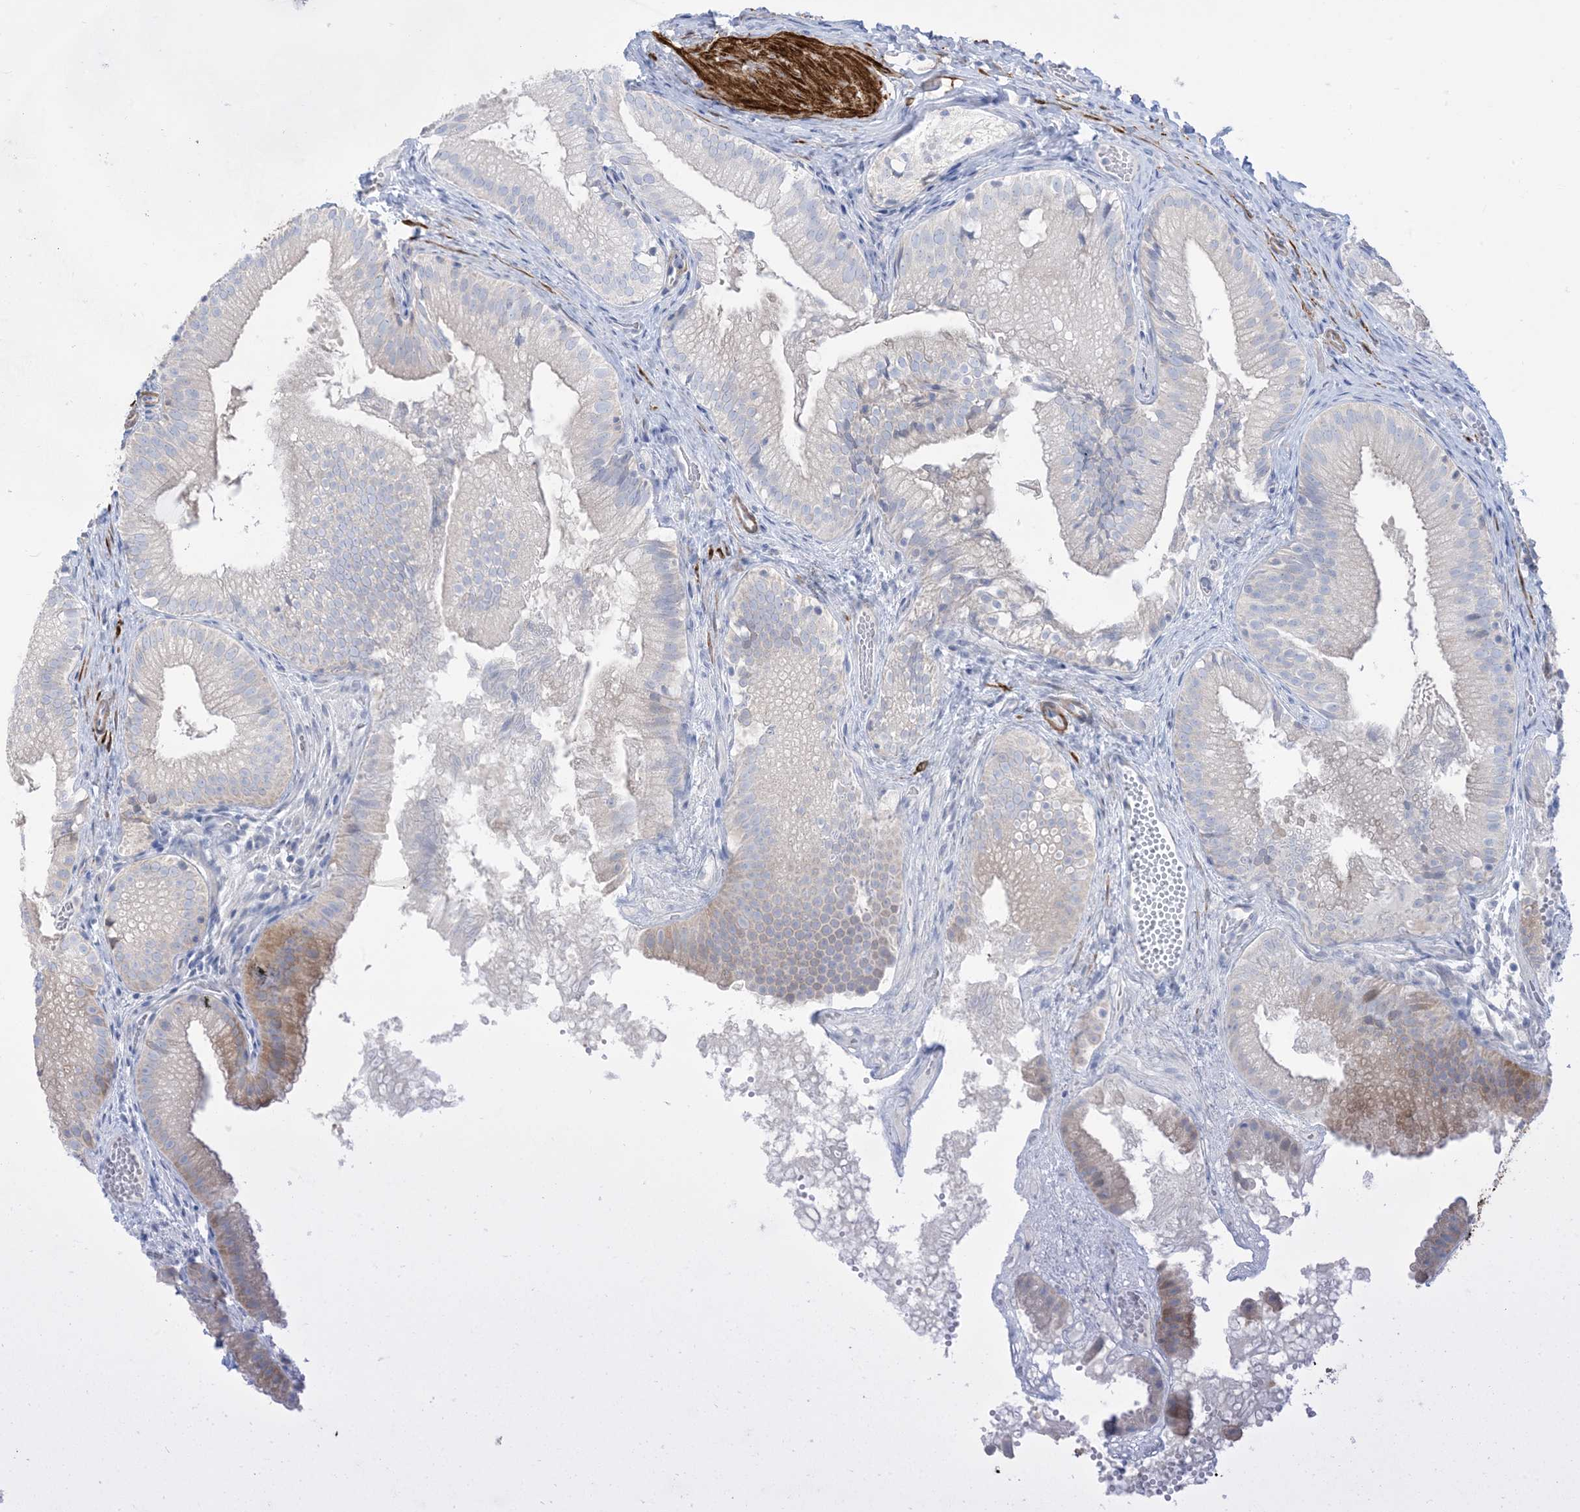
{"staining": {"intensity": "weak", "quantity": "25%-75%", "location": "cytoplasmic/membranous"}, "tissue": "gallbladder", "cell_type": "Glandular cells", "image_type": "normal", "snomed": [{"axis": "morphology", "description": "Normal tissue, NOS"}, {"axis": "topography", "description": "Gallbladder"}], "caption": "Approximately 25%-75% of glandular cells in benign gallbladder display weak cytoplasmic/membranous protein expression as visualized by brown immunohistochemical staining.", "gene": "MARS2", "patient": {"sex": "female", "age": 30}}